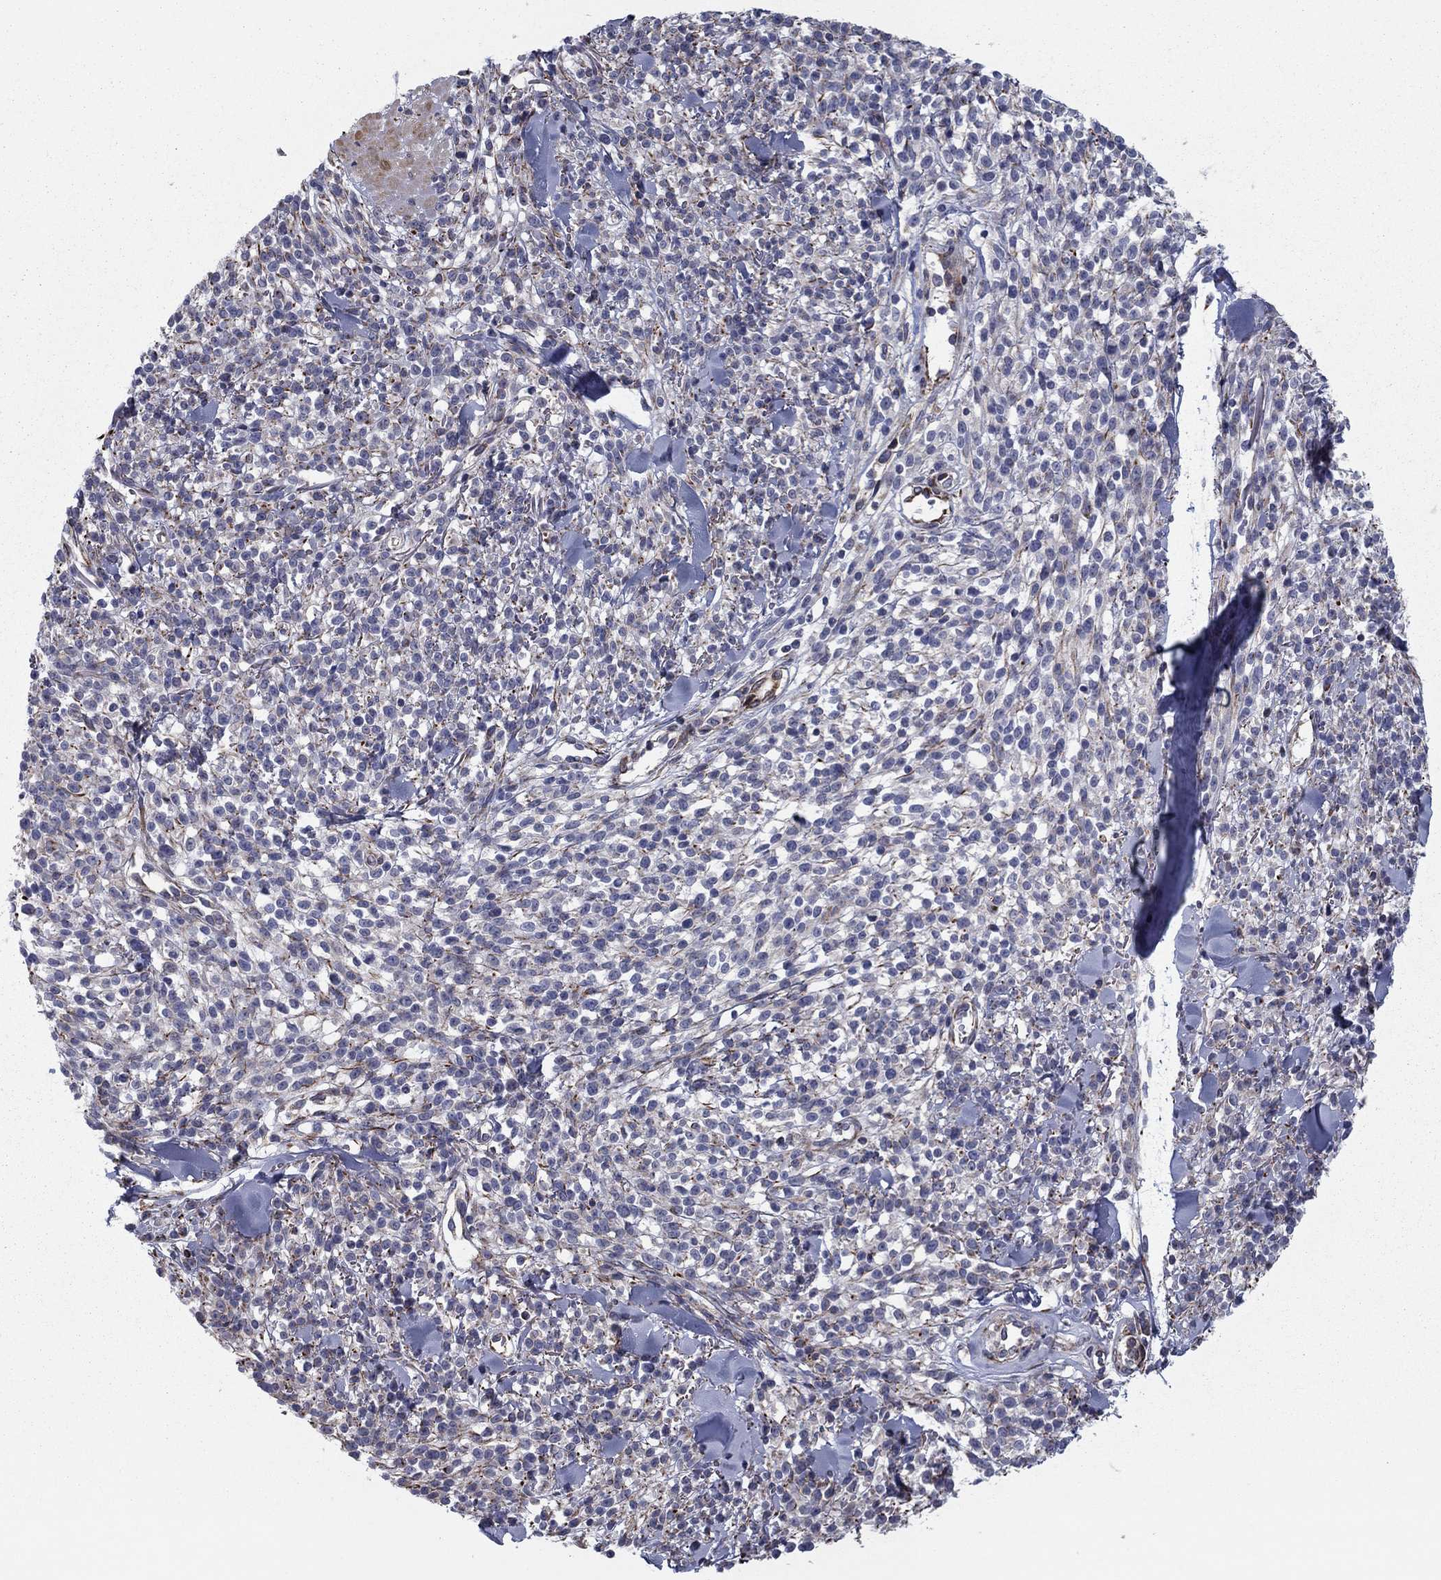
{"staining": {"intensity": "negative", "quantity": "none", "location": "none"}, "tissue": "melanoma", "cell_type": "Tumor cells", "image_type": "cancer", "snomed": [{"axis": "morphology", "description": "Malignant melanoma, NOS"}, {"axis": "topography", "description": "Skin"}, {"axis": "topography", "description": "Skin of trunk"}], "caption": "Tumor cells show no significant protein staining in melanoma.", "gene": "CLSTN1", "patient": {"sex": "male", "age": 74}}